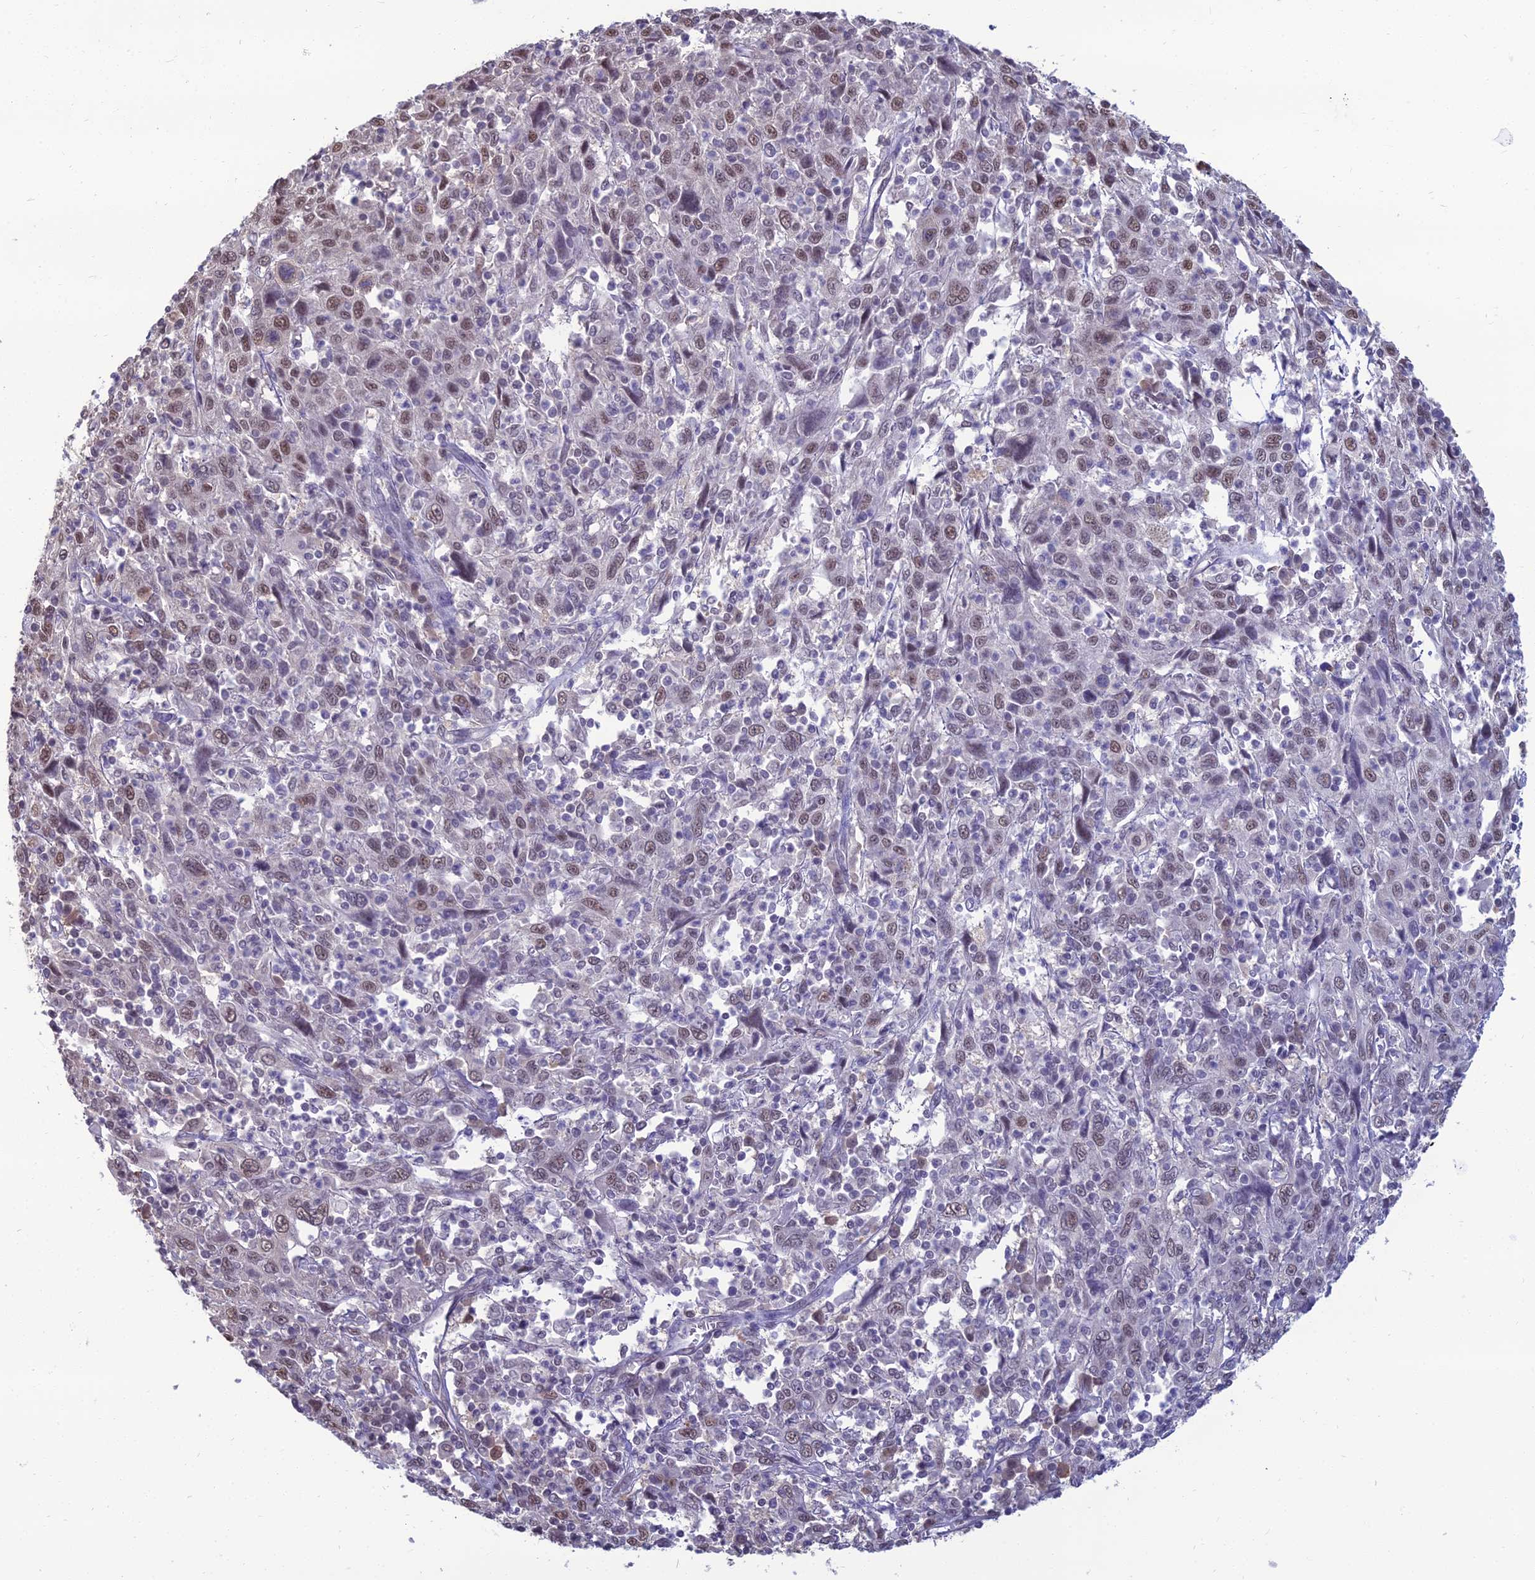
{"staining": {"intensity": "weak", "quantity": ">75%", "location": "nuclear"}, "tissue": "cervical cancer", "cell_type": "Tumor cells", "image_type": "cancer", "snomed": [{"axis": "morphology", "description": "Squamous cell carcinoma, NOS"}, {"axis": "topography", "description": "Cervix"}], "caption": "A high-resolution photomicrograph shows immunohistochemistry (IHC) staining of cervical cancer, which reveals weak nuclear staining in about >75% of tumor cells. (Stains: DAB in brown, nuclei in blue, Microscopy: brightfield microscopy at high magnification).", "gene": "SRSF7", "patient": {"sex": "female", "age": 46}}